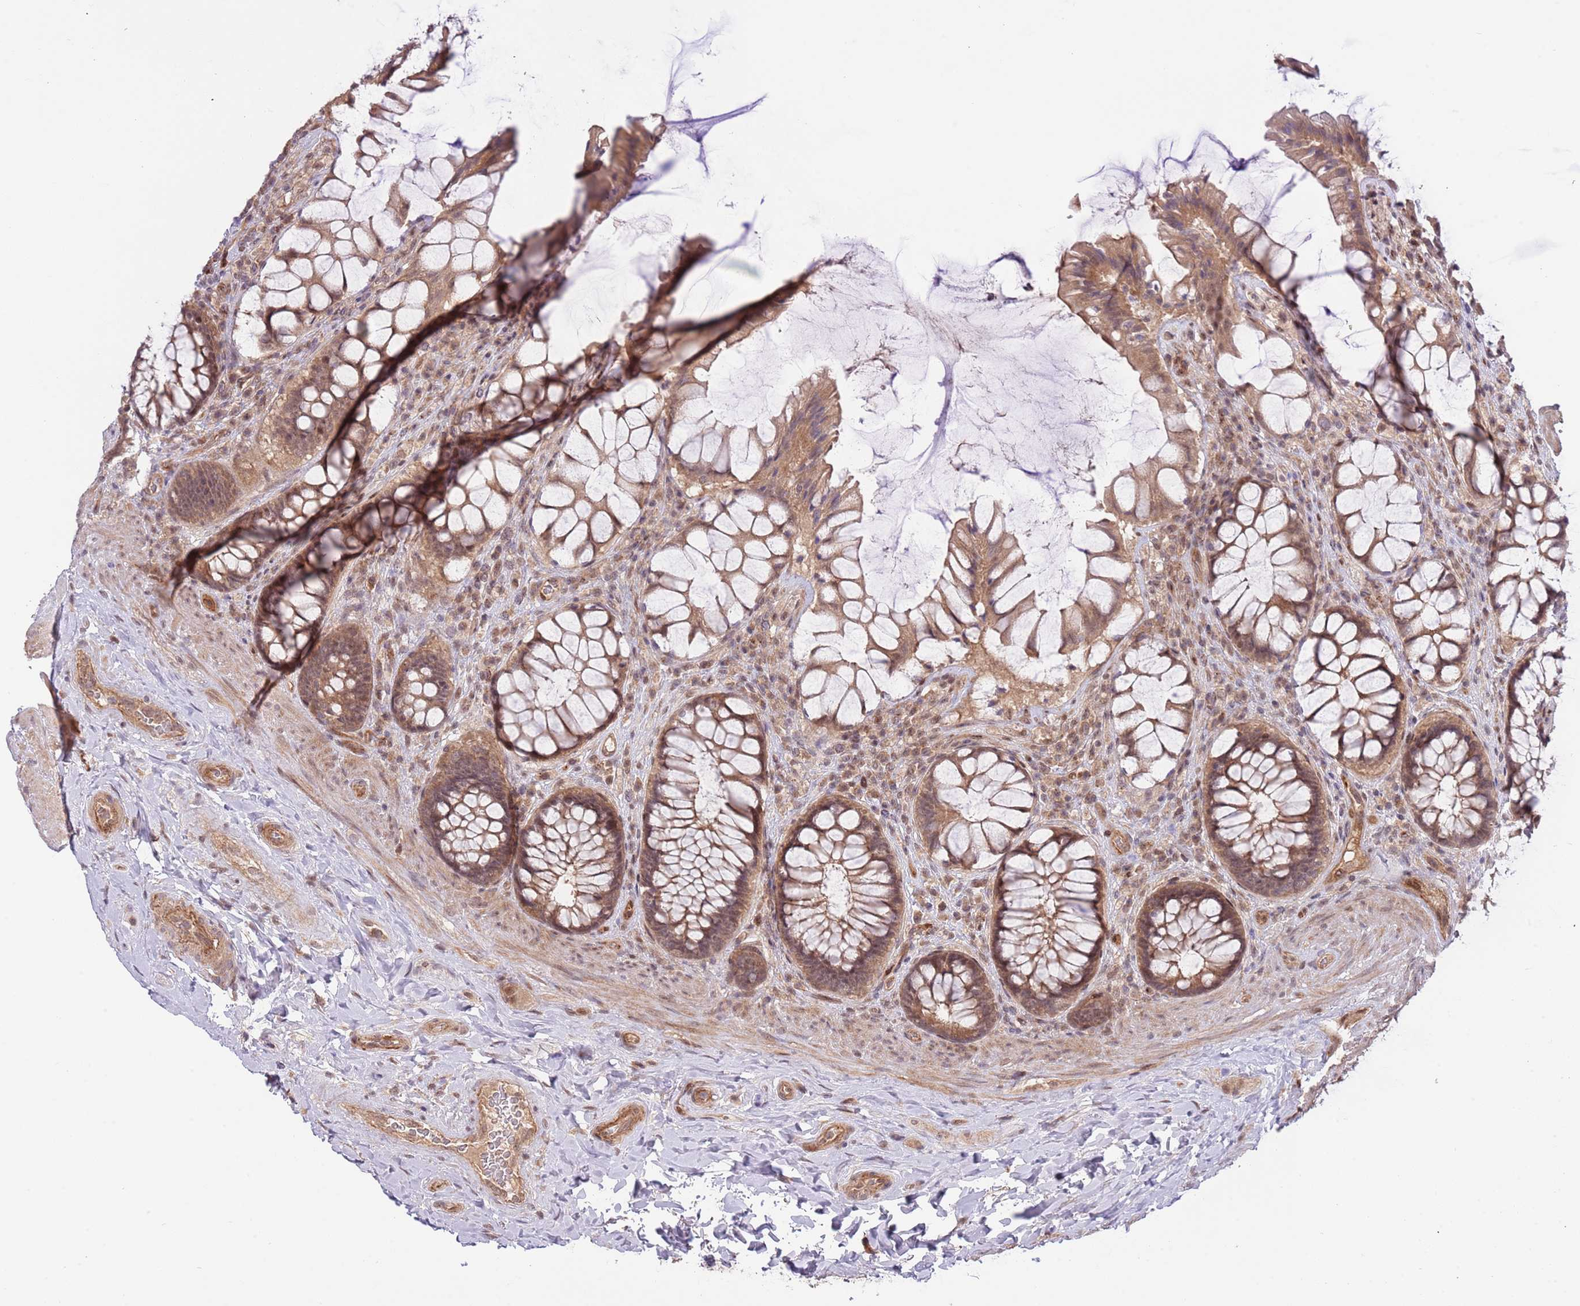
{"staining": {"intensity": "moderate", "quantity": ">75%", "location": "cytoplasmic/membranous,nuclear"}, "tissue": "rectum", "cell_type": "Glandular cells", "image_type": "normal", "snomed": [{"axis": "morphology", "description": "Normal tissue, NOS"}, {"axis": "topography", "description": "Rectum"}], "caption": "Immunohistochemistry of unremarkable human rectum exhibits medium levels of moderate cytoplasmic/membranous,nuclear expression in approximately >75% of glandular cells. The staining was performed using DAB (3,3'-diaminobenzidine) to visualize the protein expression in brown, while the nuclei were stained in blue with hematoxylin (Magnification: 20x).", "gene": "PRR16", "patient": {"sex": "female", "age": 58}}